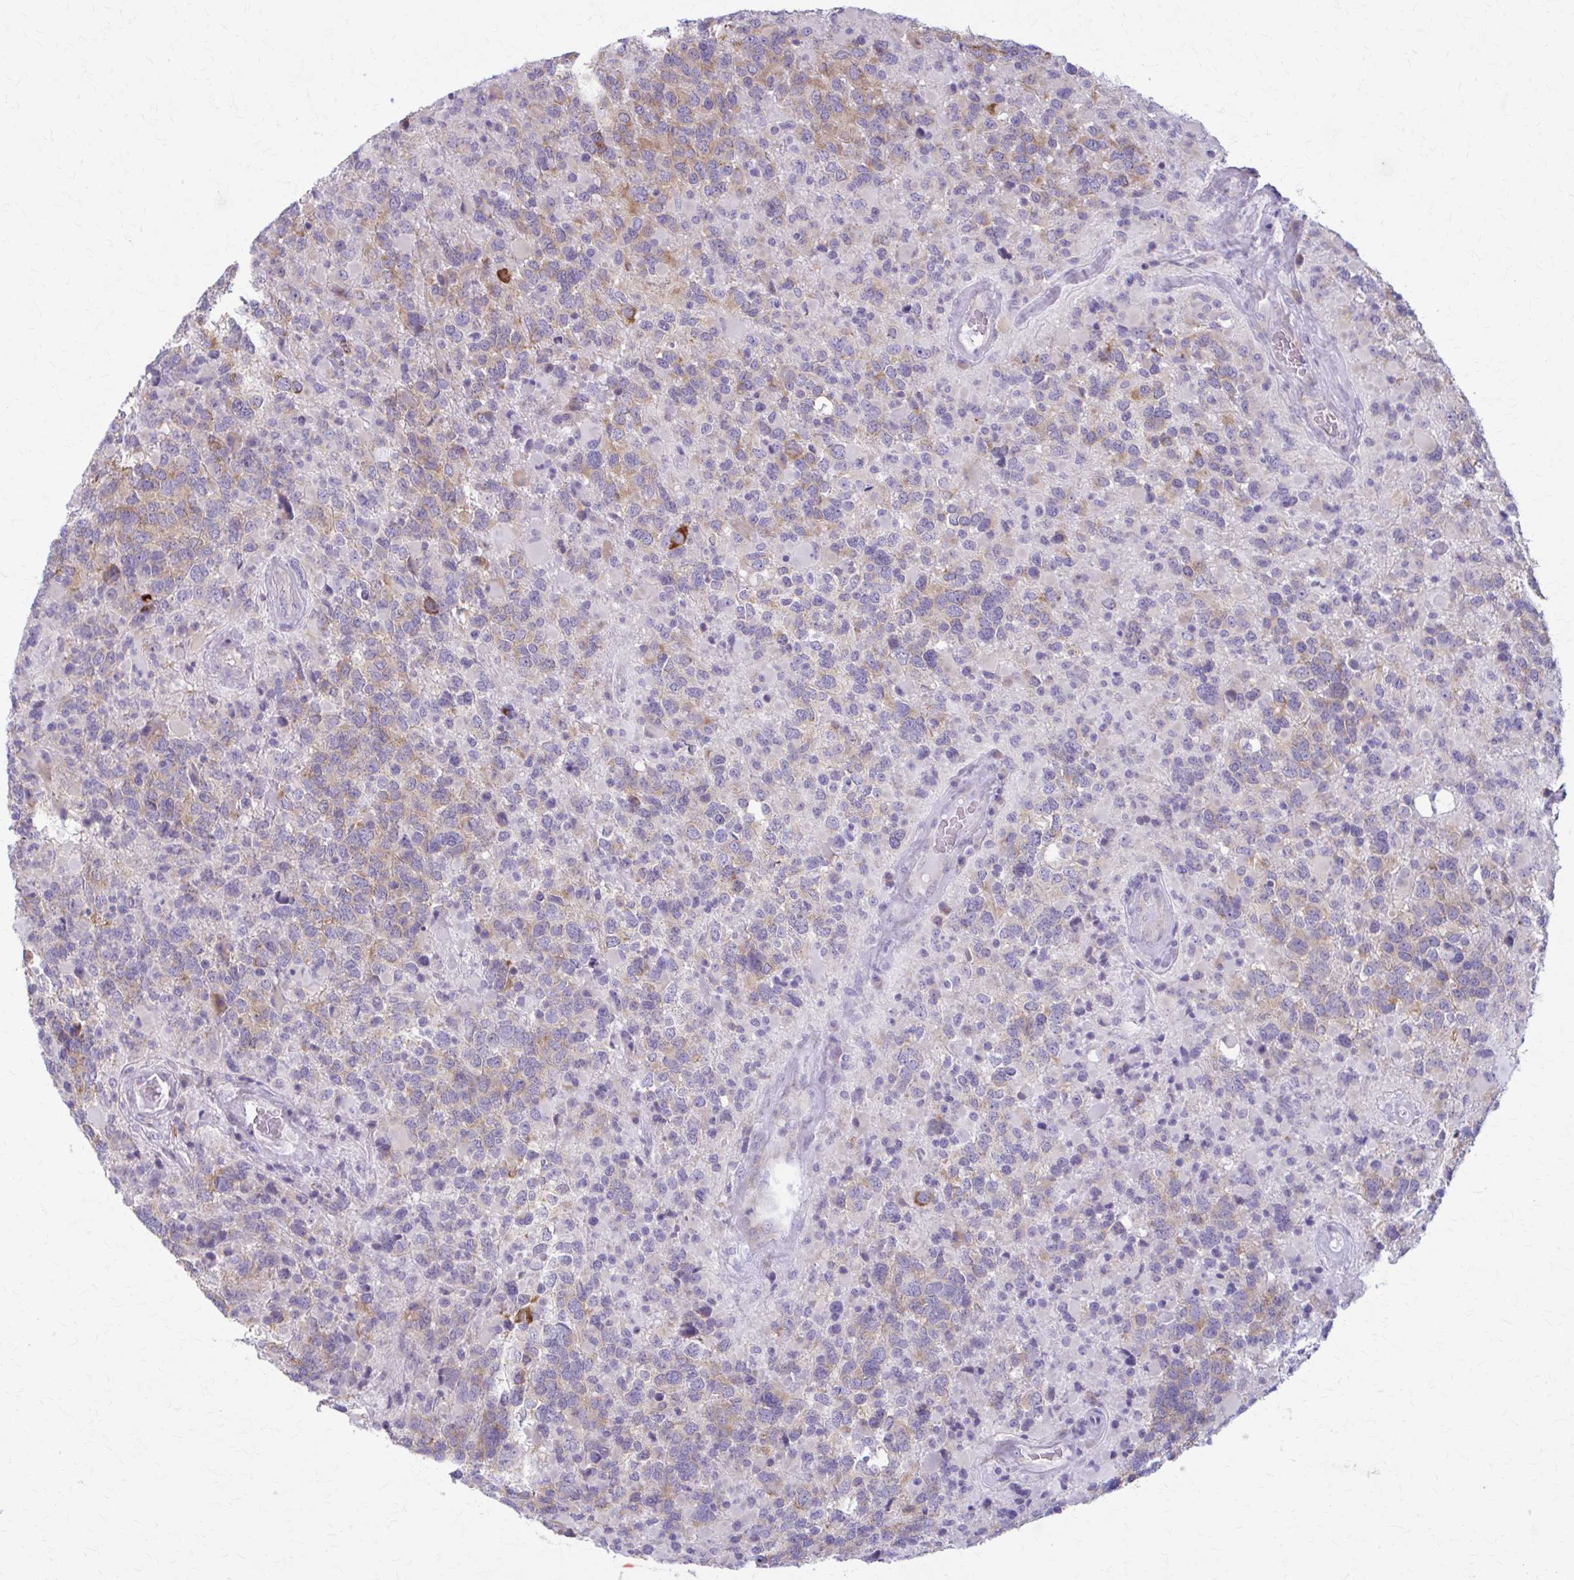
{"staining": {"intensity": "weak", "quantity": "25%-75%", "location": "cytoplasmic/membranous"}, "tissue": "glioma", "cell_type": "Tumor cells", "image_type": "cancer", "snomed": [{"axis": "morphology", "description": "Glioma, malignant, High grade"}, {"axis": "topography", "description": "Brain"}], "caption": "Malignant high-grade glioma stained for a protein exhibits weak cytoplasmic/membranous positivity in tumor cells.", "gene": "PRKRA", "patient": {"sex": "female", "age": 40}}